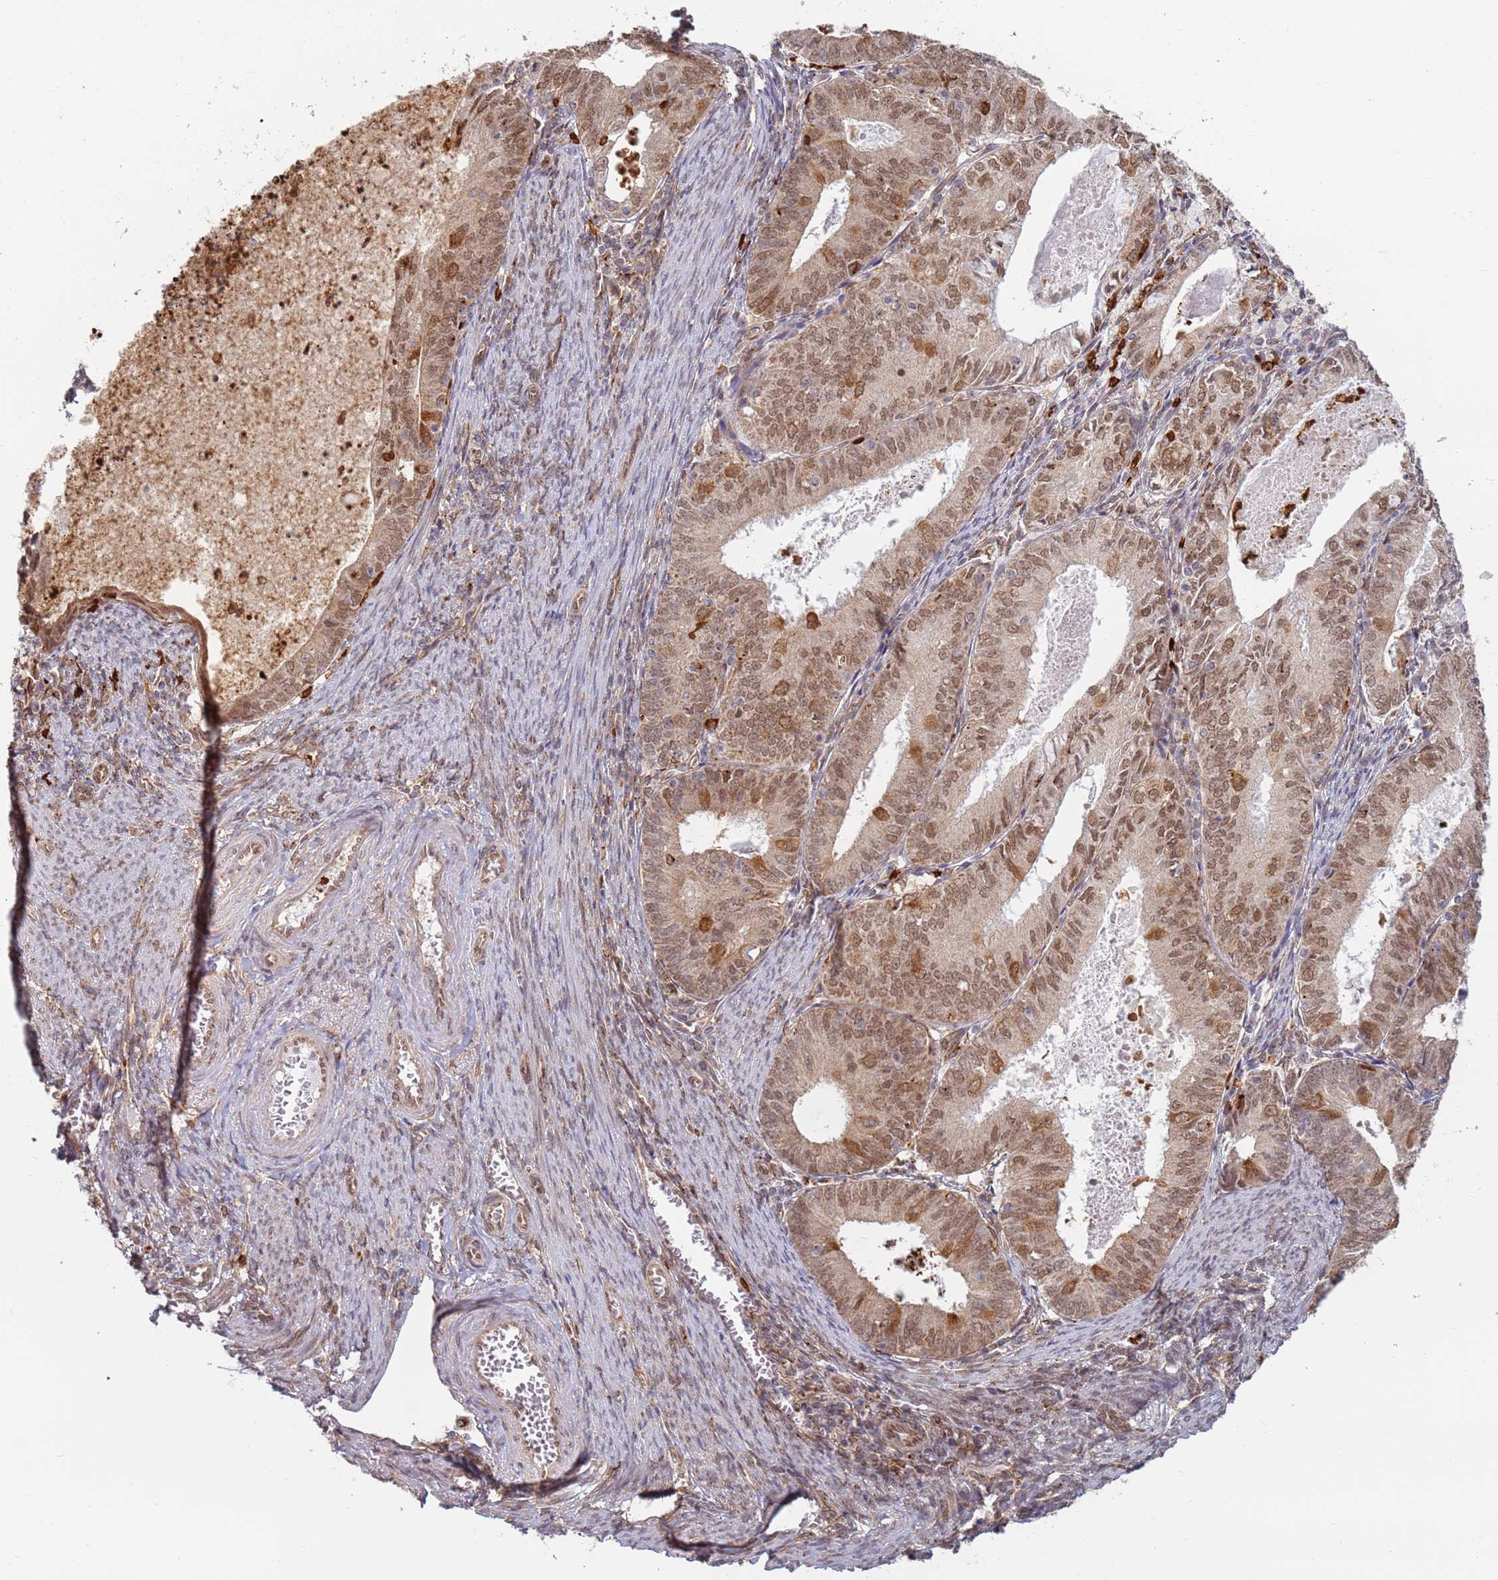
{"staining": {"intensity": "moderate", "quantity": ">75%", "location": "cytoplasmic/membranous,nuclear"}, "tissue": "endometrial cancer", "cell_type": "Tumor cells", "image_type": "cancer", "snomed": [{"axis": "morphology", "description": "Adenocarcinoma, NOS"}, {"axis": "topography", "description": "Endometrium"}], "caption": "High-magnification brightfield microscopy of endometrial cancer stained with DAB (3,3'-diaminobenzidine) (brown) and counterstained with hematoxylin (blue). tumor cells exhibit moderate cytoplasmic/membranous and nuclear staining is identified in about>75% of cells.", "gene": "CEP170", "patient": {"sex": "female", "age": 57}}